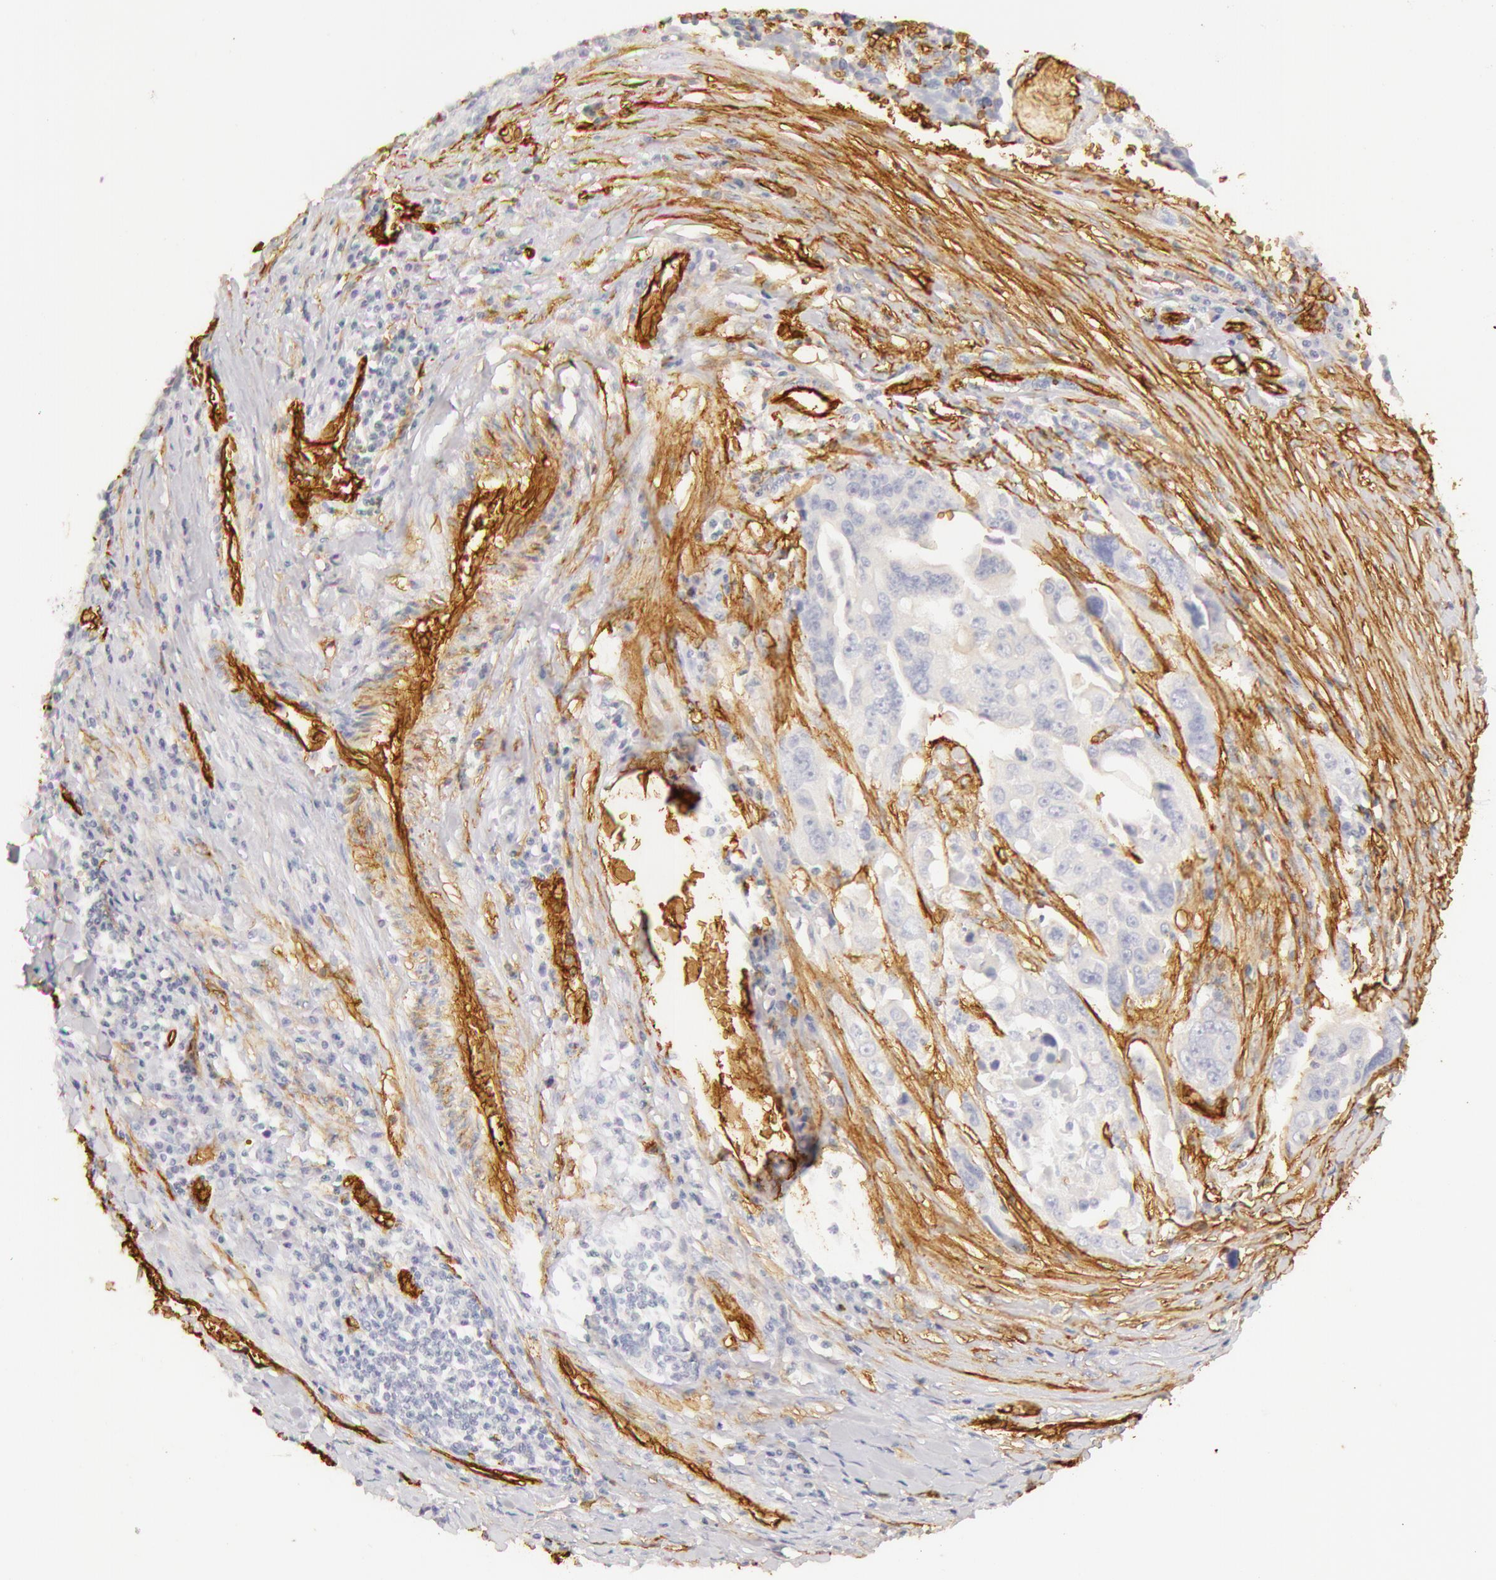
{"staining": {"intensity": "negative", "quantity": "none", "location": "none"}, "tissue": "ovarian cancer", "cell_type": "Tumor cells", "image_type": "cancer", "snomed": [{"axis": "morphology", "description": "Carcinoma, endometroid"}, {"axis": "topography", "description": "Ovary"}], "caption": "A micrograph of endometroid carcinoma (ovarian) stained for a protein exhibits no brown staining in tumor cells.", "gene": "AQP1", "patient": {"sex": "female", "age": 75}}